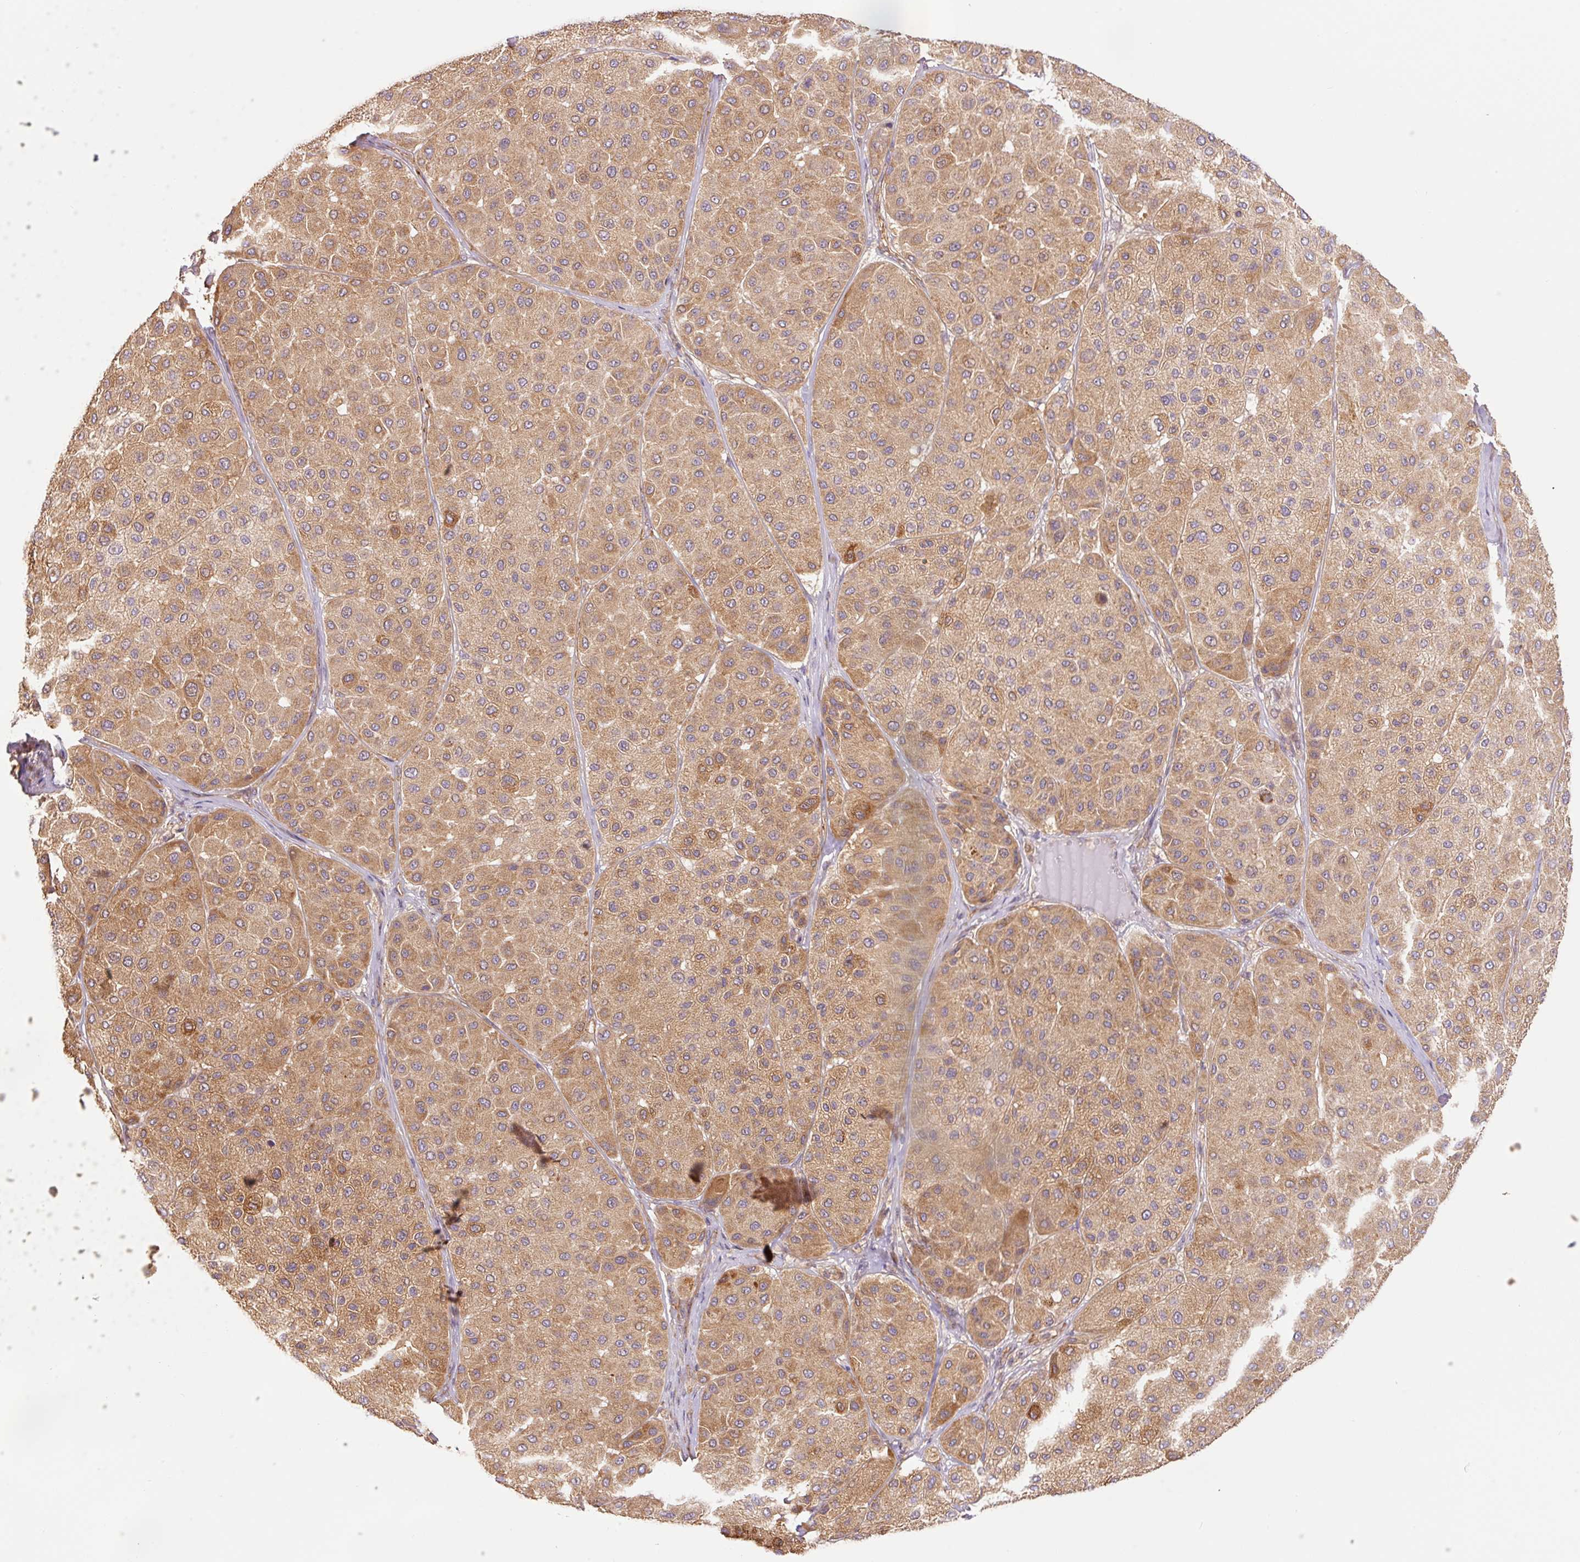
{"staining": {"intensity": "moderate", "quantity": ">75%", "location": "cytoplasmic/membranous"}, "tissue": "melanoma", "cell_type": "Tumor cells", "image_type": "cancer", "snomed": [{"axis": "morphology", "description": "Malignant melanoma, Metastatic site"}, {"axis": "topography", "description": "Smooth muscle"}], "caption": "Immunohistochemical staining of melanoma shows moderate cytoplasmic/membranous protein positivity in about >75% of tumor cells. (Stains: DAB (3,3'-diaminobenzidine) in brown, nuclei in blue, Microscopy: brightfield microscopy at high magnification).", "gene": "PCK2", "patient": {"sex": "male", "age": 41}}